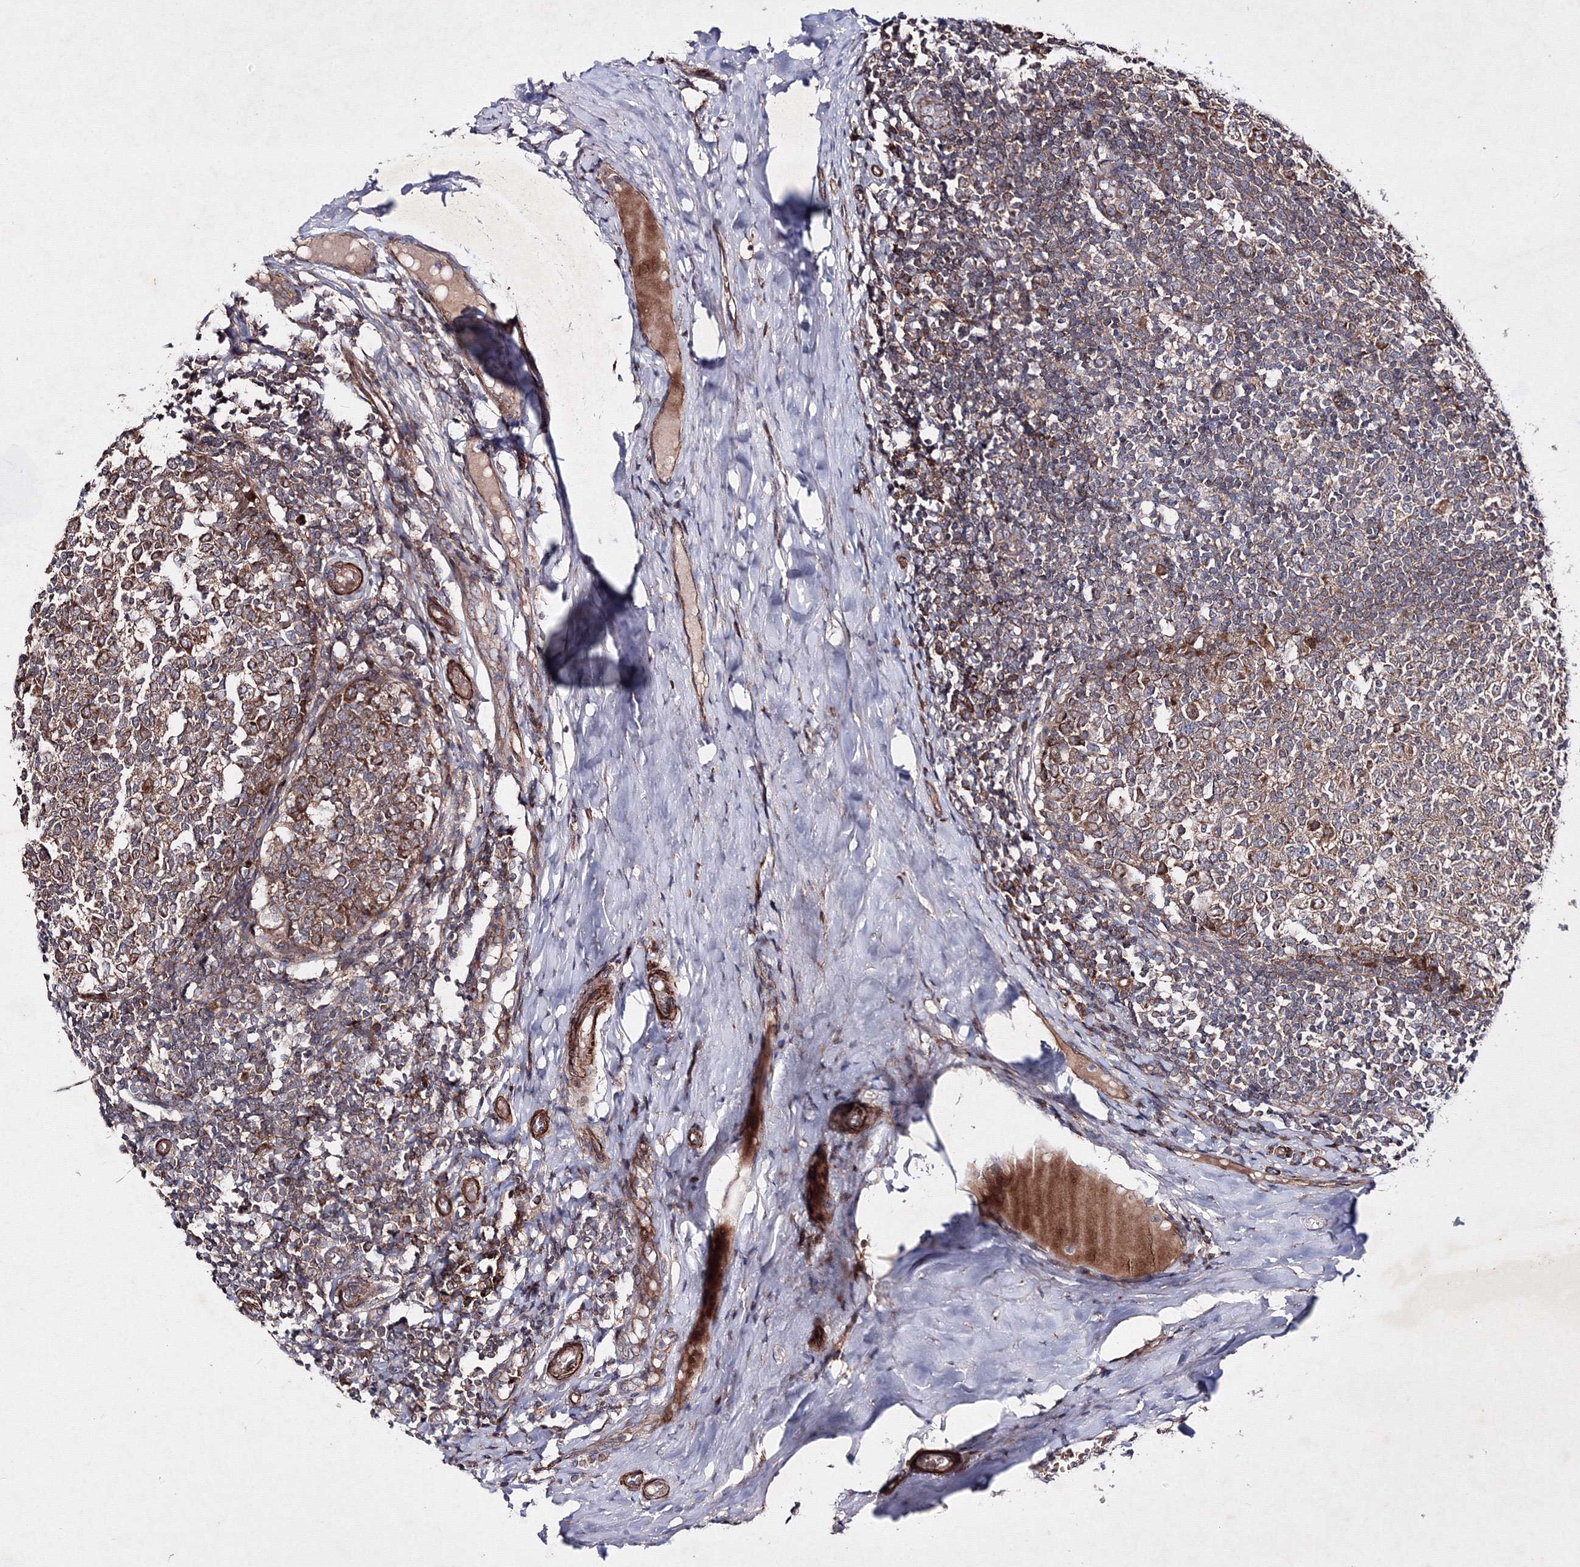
{"staining": {"intensity": "moderate", "quantity": ">75%", "location": "cytoplasmic/membranous"}, "tissue": "tonsil", "cell_type": "Germinal center cells", "image_type": "normal", "snomed": [{"axis": "morphology", "description": "Normal tissue, NOS"}, {"axis": "topography", "description": "Tonsil"}], "caption": "IHC image of normal tonsil: human tonsil stained using immunohistochemistry (IHC) exhibits medium levels of moderate protein expression localized specifically in the cytoplasmic/membranous of germinal center cells, appearing as a cytoplasmic/membranous brown color.", "gene": "GFM1", "patient": {"sex": "female", "age": 19}}